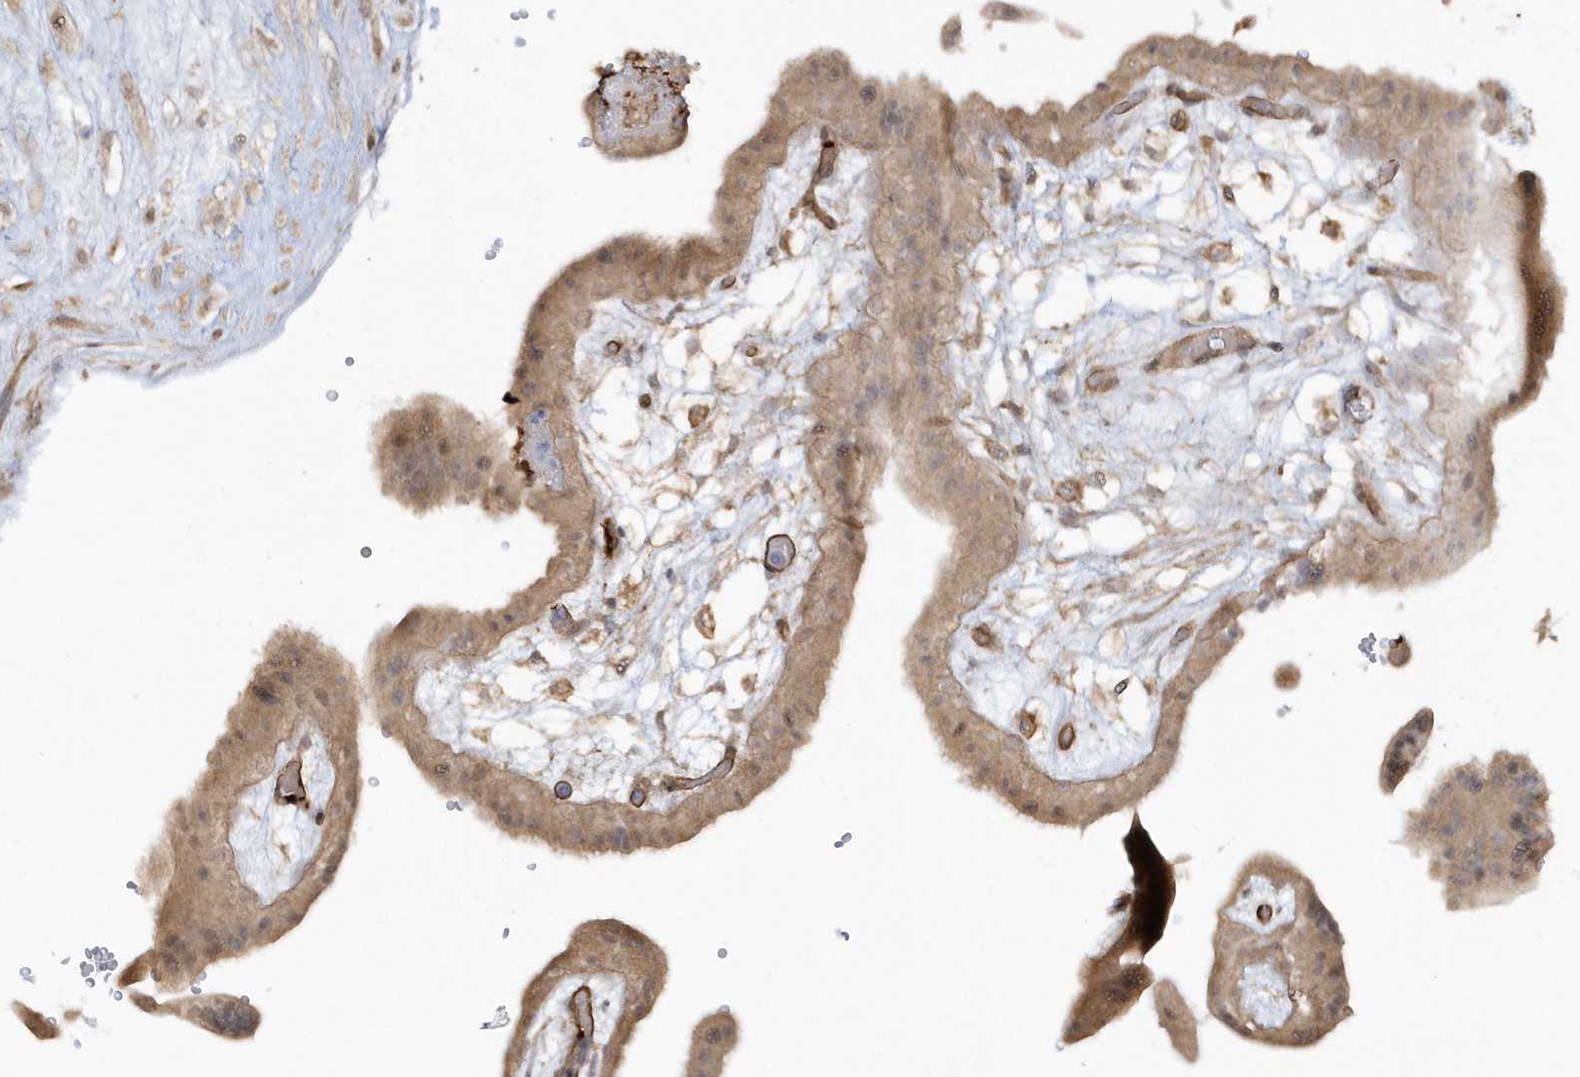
{"staining": {"intensity": "moderate", "quantity": "<25%", "location": "cytoplasmic/membranous"}, "tissue": "placenta", "cell_type": "Trophoblastic cells", "image_type": "normal", "snomed": [{"axis": "morphology", "description": "Normal tissue, NOS"}, {"axis": "topography", "description": "Placenta"}], "caption": "Protein analysis of normal placenta displays moderate cytoplasmic/membranous expression in about <25% of trophoblastic cells.", "gene": "BSN", "patient": {"sex": "female", "age": 18}}